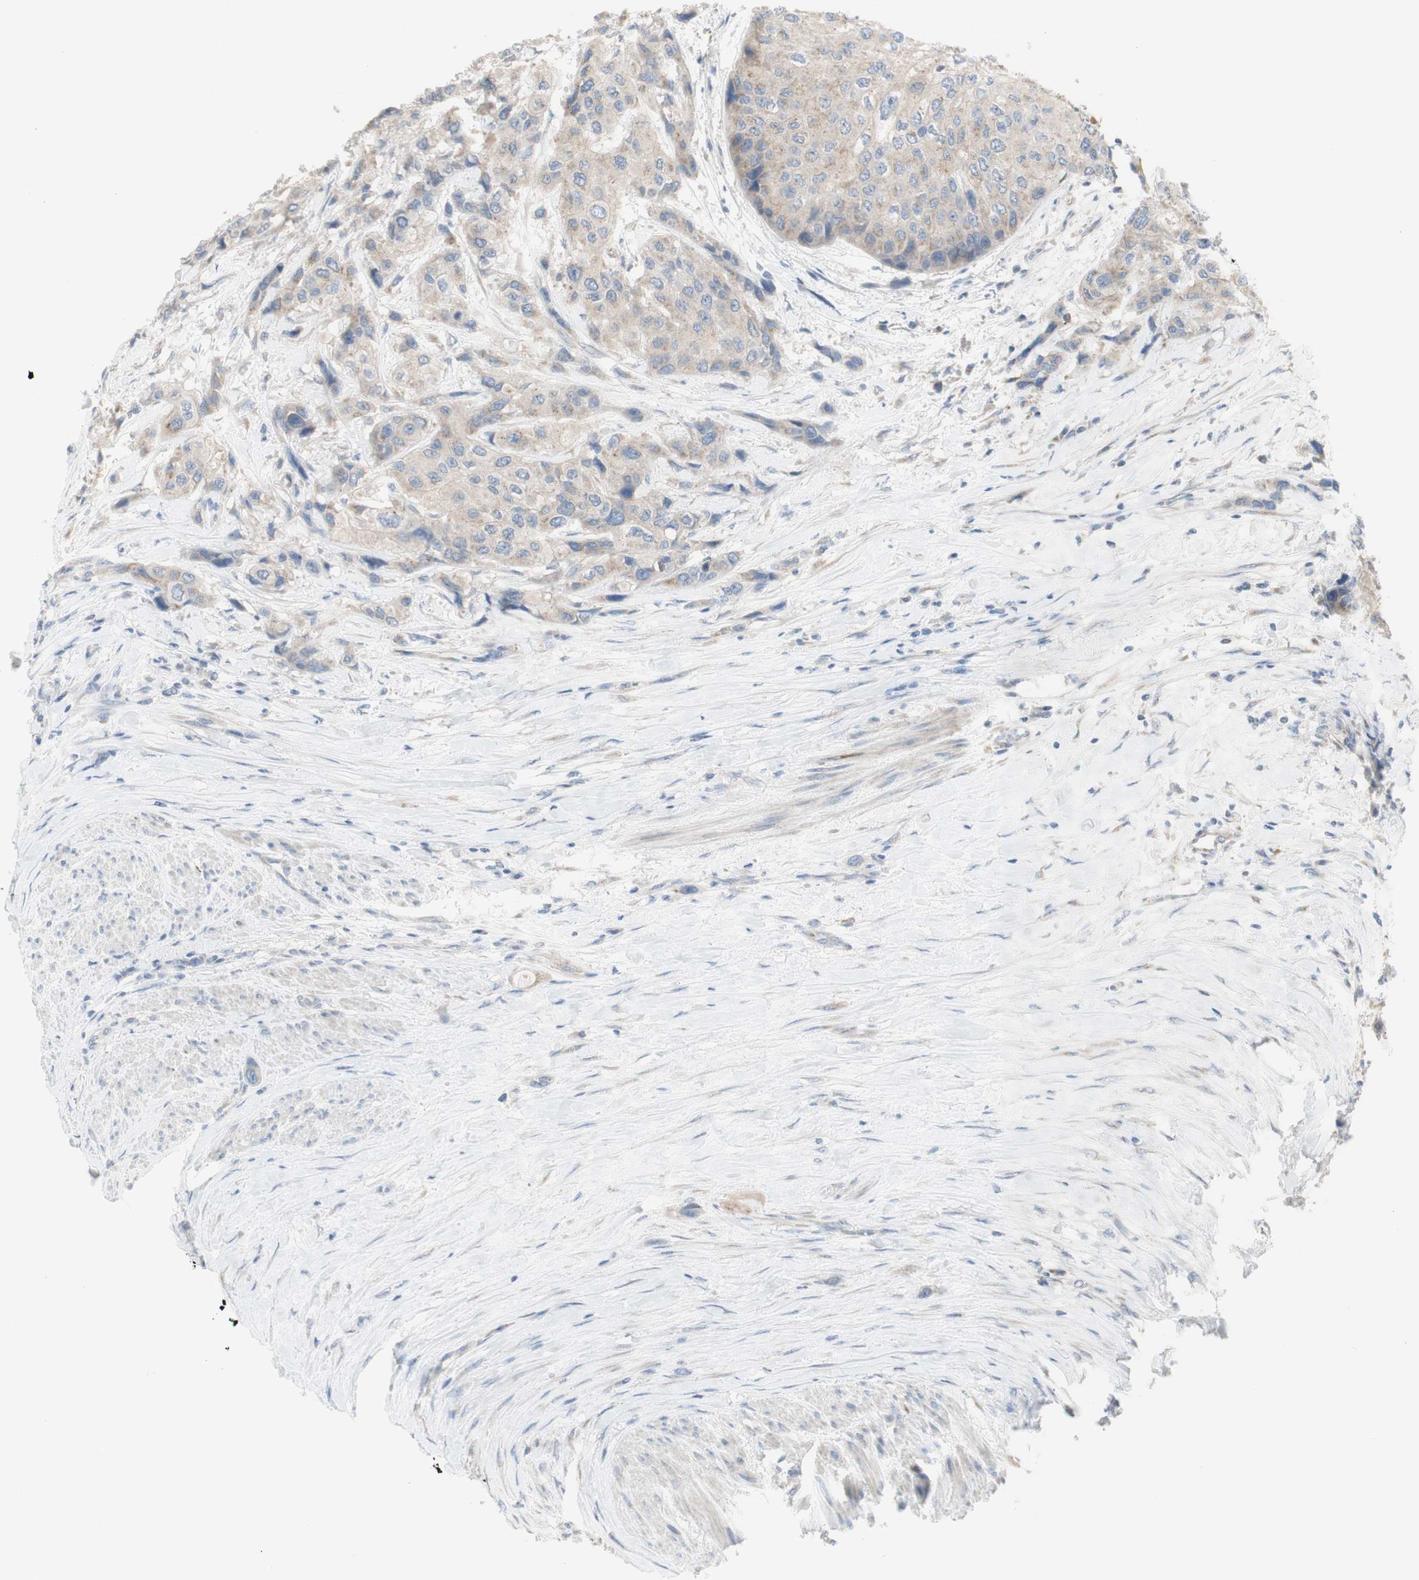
{"staining": {"intensity": "weak", "quantity": "<25%", "location": "cytoplasmic/membranous"}, "tissue": "urothelial cancer", "cell_type": "Tumor cells", "image_type": "cancer", "snomed": [{"axis": "morphology", "description": "Urothelial carcinoma, High grade"}, {"axis": "topography", "description": "Urinary bladder"}], "caption": "This is an immunohistochemistry image of human high-grade urothelial carcinoma. There is no positivity in tumor cells.", "gene": "C3orf52", "patient": {"sex": "female", "age": 56}}